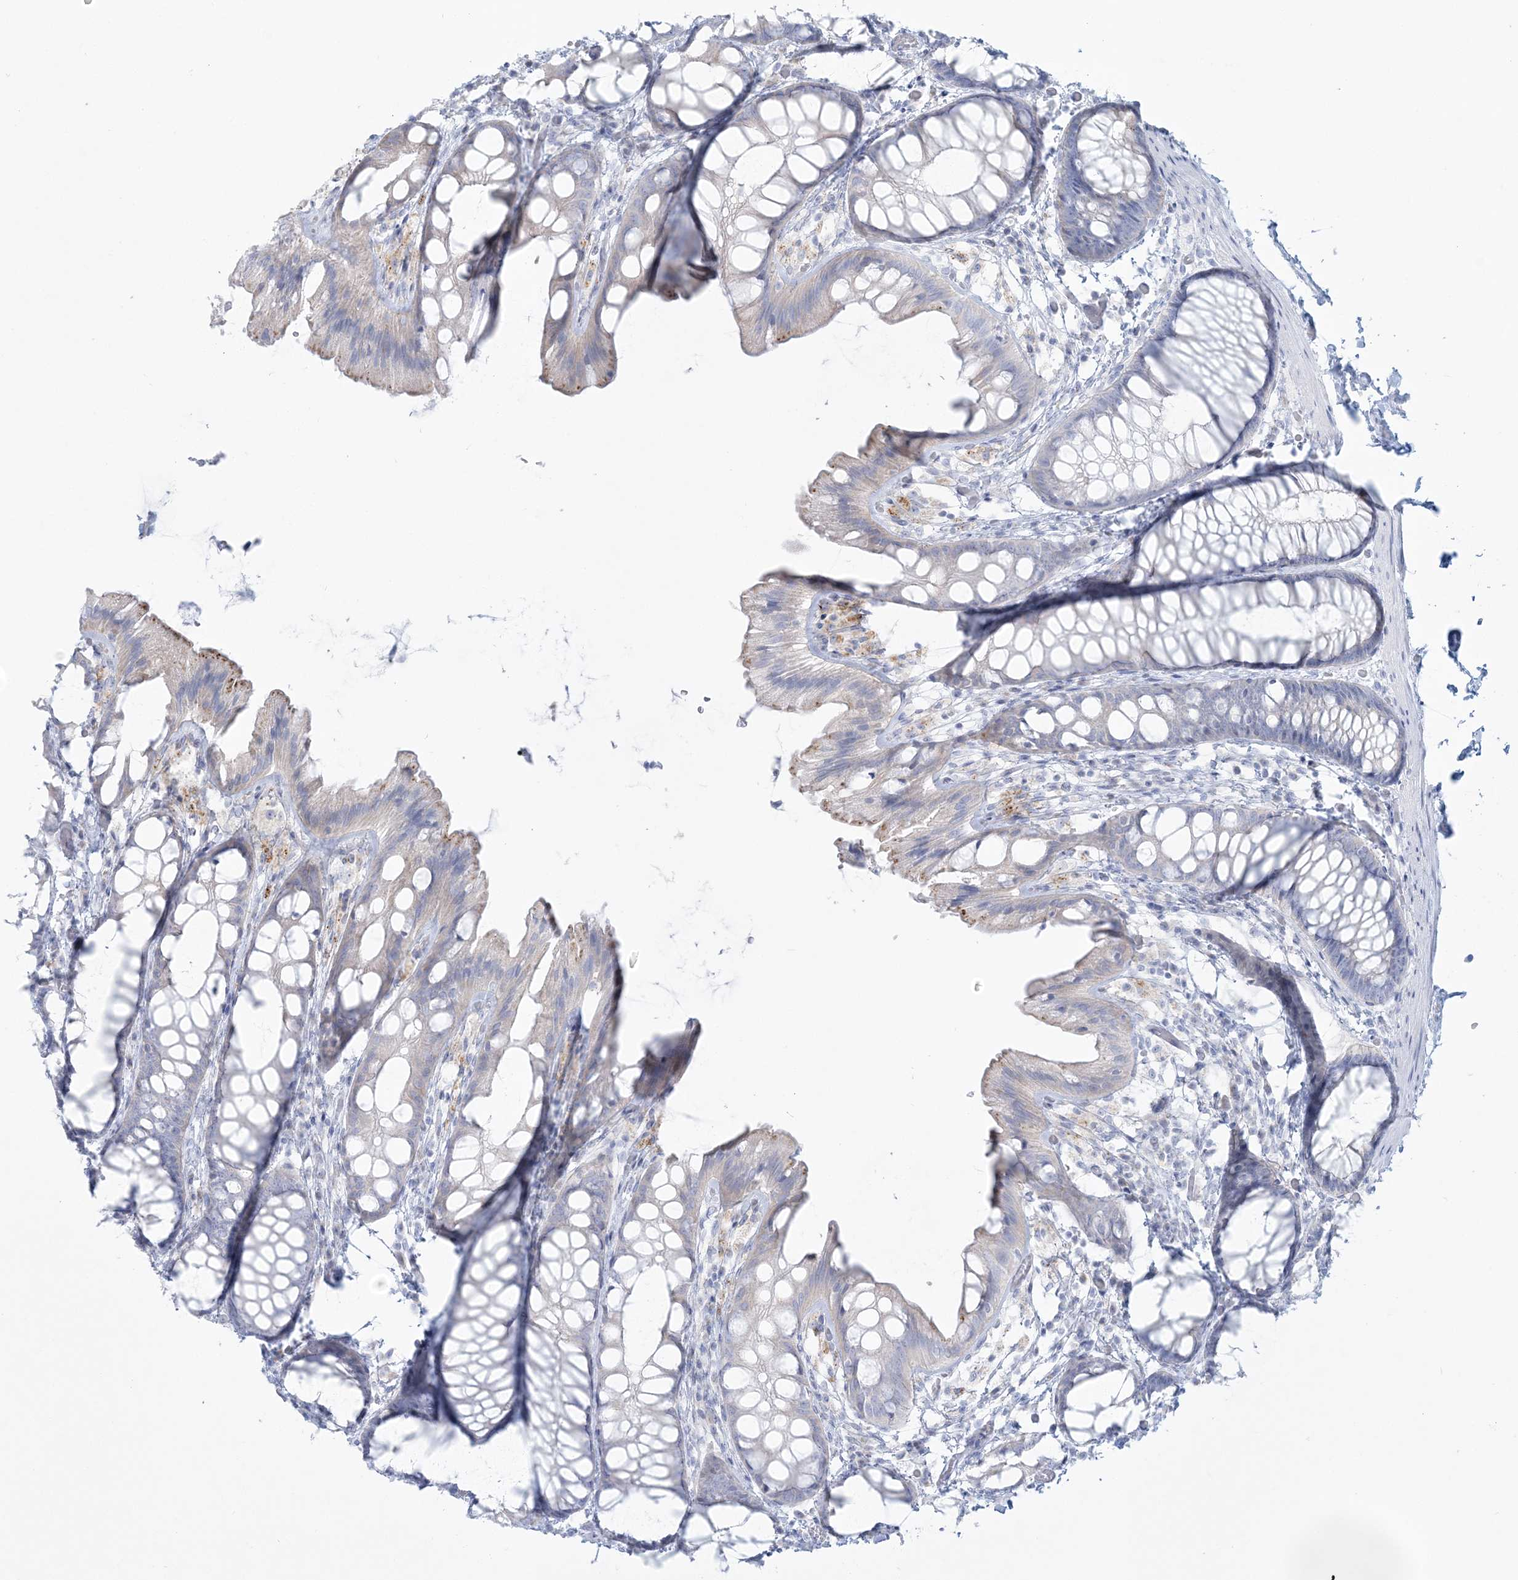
{"staining": {"intensity": "negative", "quantity": "none", "location": "none"}, "tissue": "colon", "cell_type": "Endothelial cells", "image_type": "normal", "snomed": [{"axis": "morphology", "description": "Normal tissue, NOS"}, {"axis": "topography", "description": "Colon"}], "caption": "Endothelial cells show no significant protein expression in unremarkable colon. (Stains: DAB (3,3'-diaminobenzidine) immunohistochemistry (IHC) with hematoxylin counter stain, Microscopy: brightfield microscopy at high magnification).", "gene": "ADGB", "patient": {"sex": "male", "age": 47}}